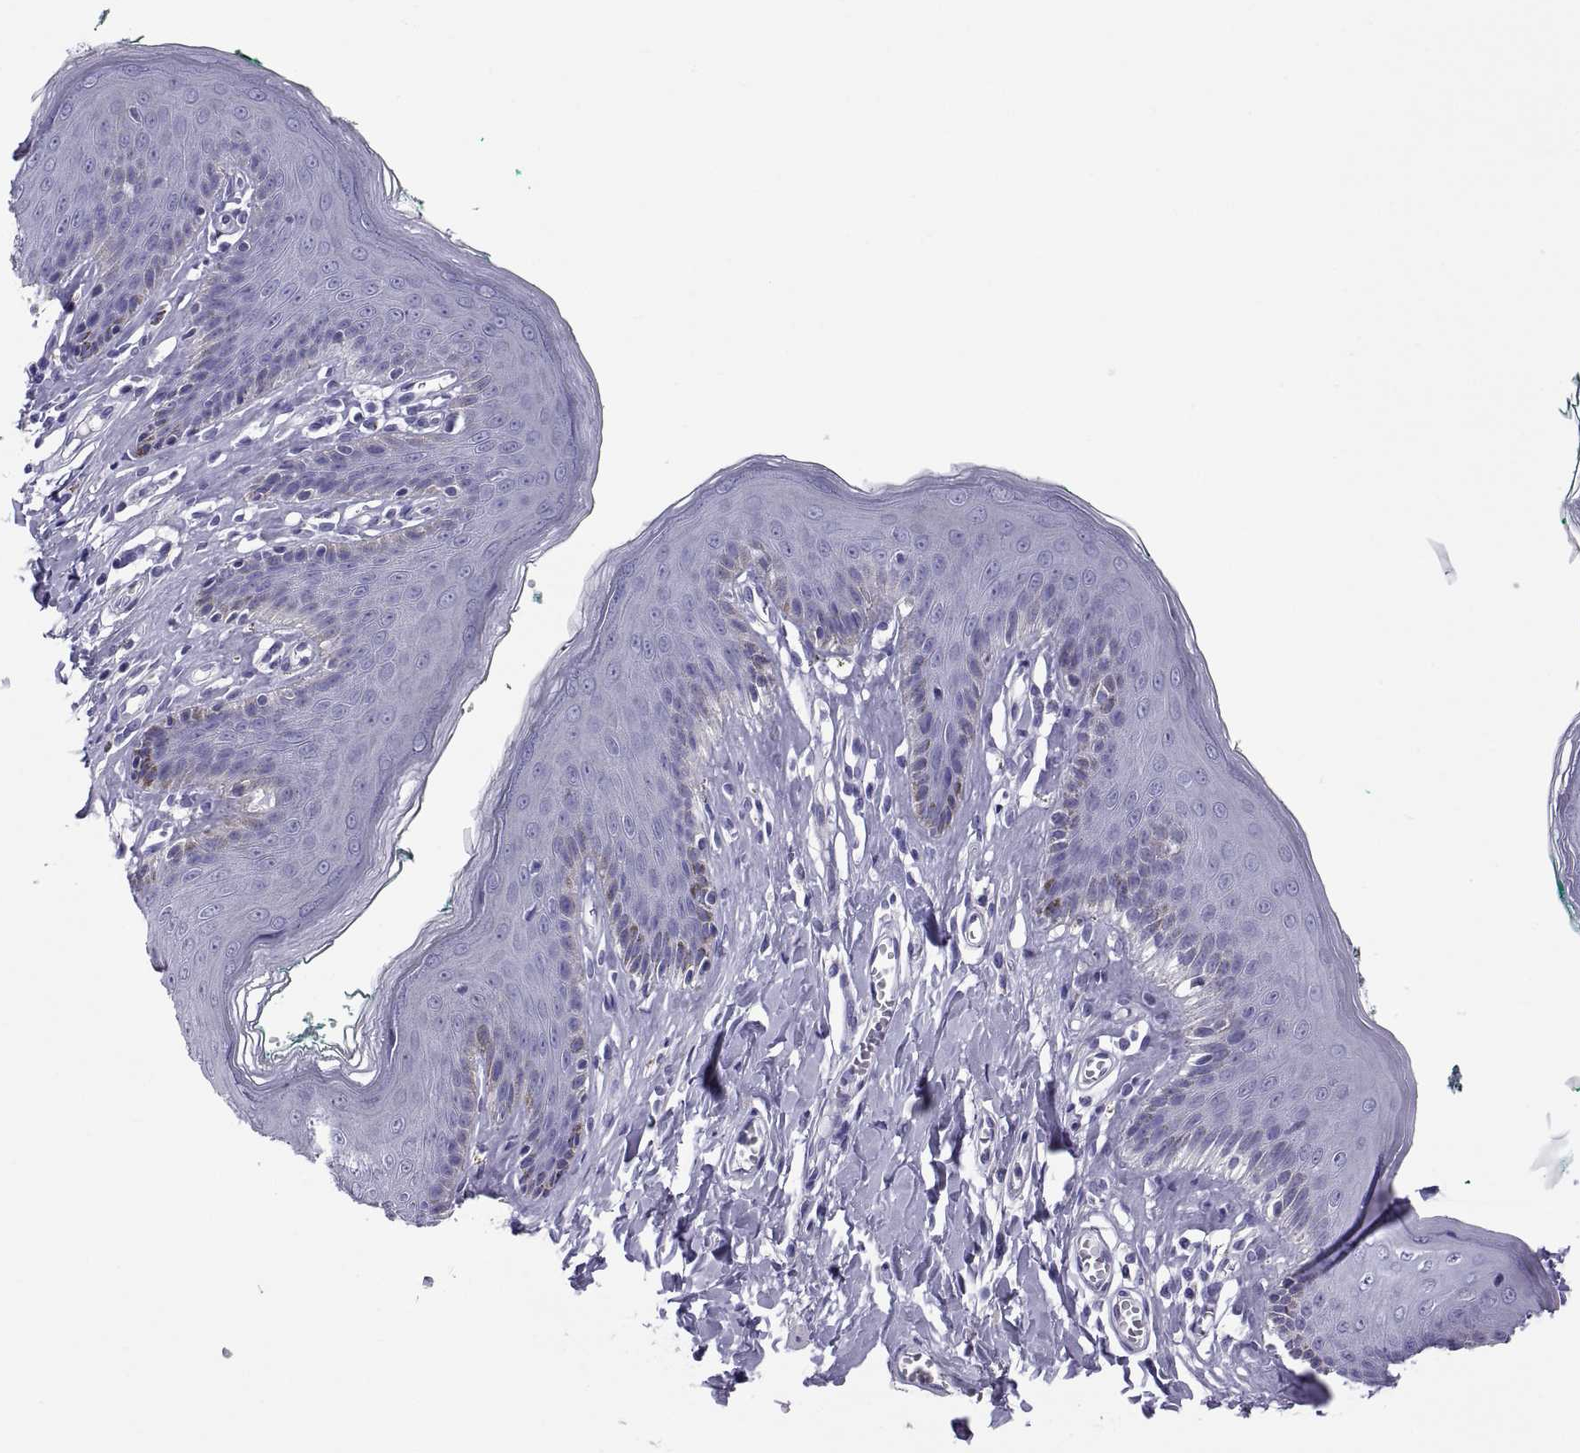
{"staining": {"intensity": "negative", "quantity": "none", "location": "none"}, "tissue": "skin", "cell_type": "Epidermal cells", "image_type": "normal", "snomed": [{"axis": "morphology", "description": "Normal tissue, NOS"}, {"axis": "topography", "description": "Vulva"}], "caption": "Epidermal cells are negative for protein expression in benign human skin. (IHC, brightfield microscopy, high magnification).", "gene": "RNASE12", "patient": {"sex": "female", "age": 66}}